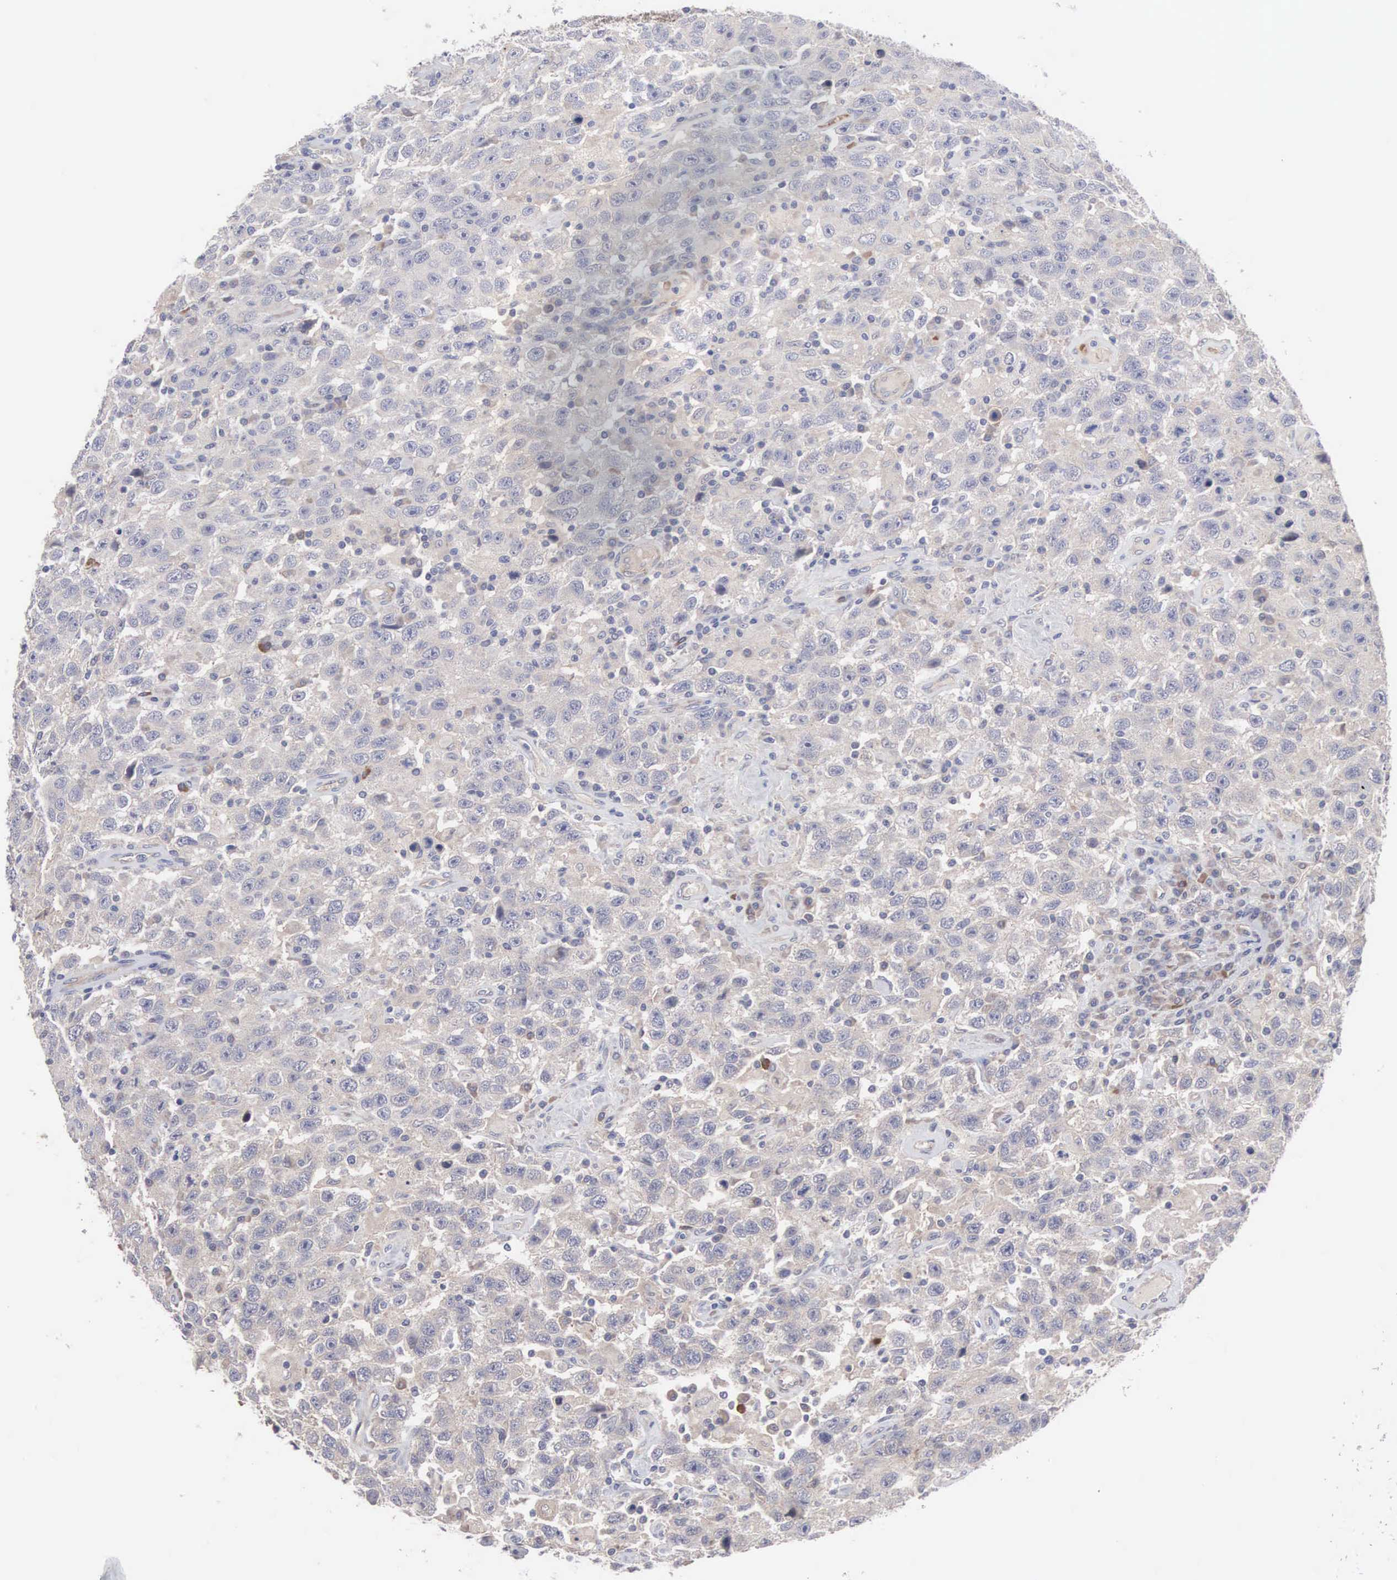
{"staining": {"intensity": "negative", "quantity": "none", "location": "none"}, "tissue": "testis cancer", "cell_type": "Tumor cells", "image_type": "cancer", "snomed": [{"axis": "morphology", "description": "Seminoma, NOS"}, {"axis": "topography", "description": "Testis"}], "caption": "This is an immunohistochemistry (IHC) micrograph of human testis seminoma. There is no positivity in tumor cells.", "gene": "INF2", "patient": {"sex": "male", "age": 41}}